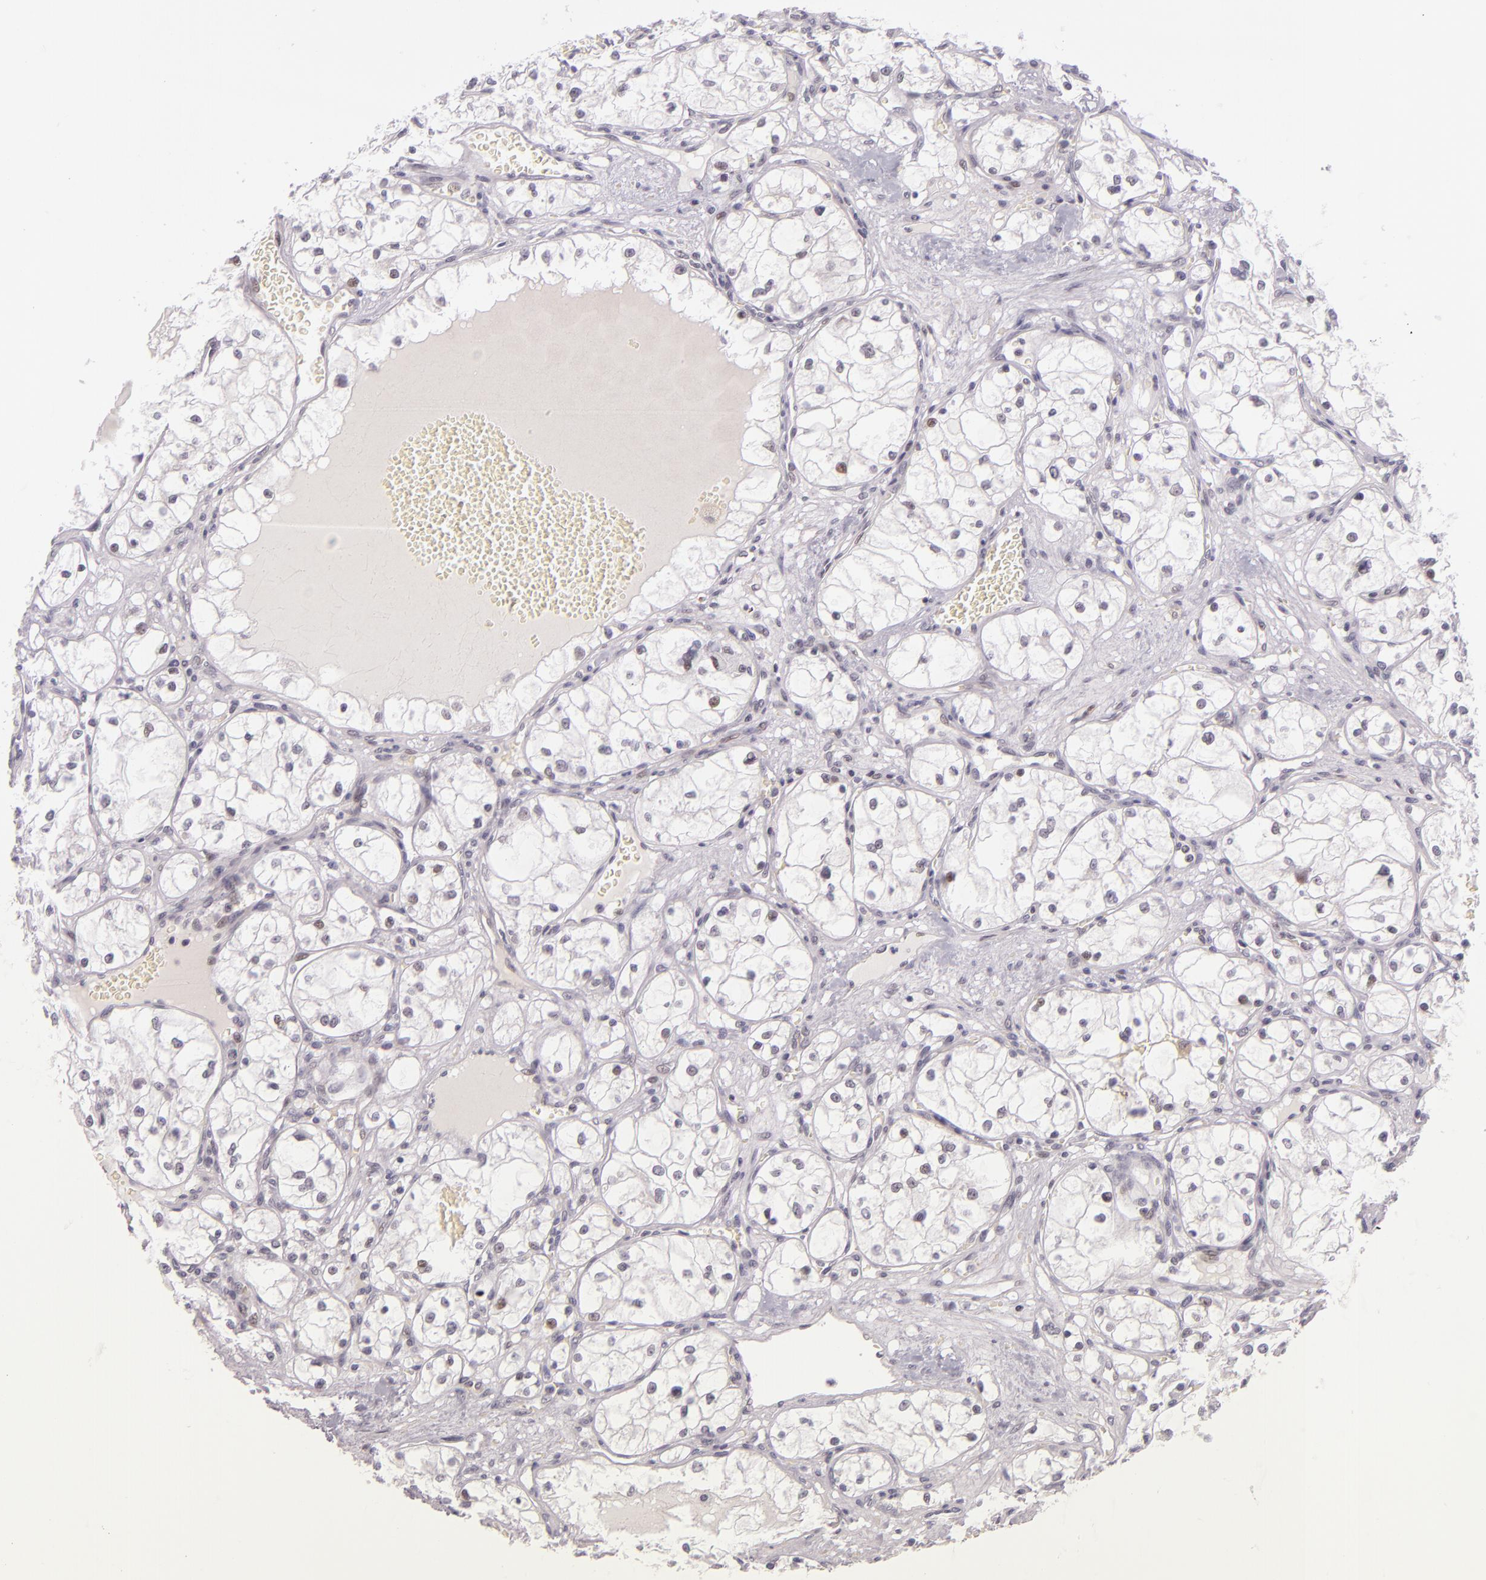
{"staining": {"intensity": "negative", "quantity": "none", "location": "none"}, "tissue": "renal cancer", "cell_type": "Tumor cells", "image_type": "cancer", "snomed": [{"axis": "morphology", "description": "Adenocarcinoma, NOS"}, {"axis": "topography", "description": "Kidney"}], "caption": "Immunohistochemistry (IHC) of adenocarcinoma (renal) exhibits no expression in tumor cells.", "gene": "BCL3", "patient": {"sex": "male", "age": 61}}